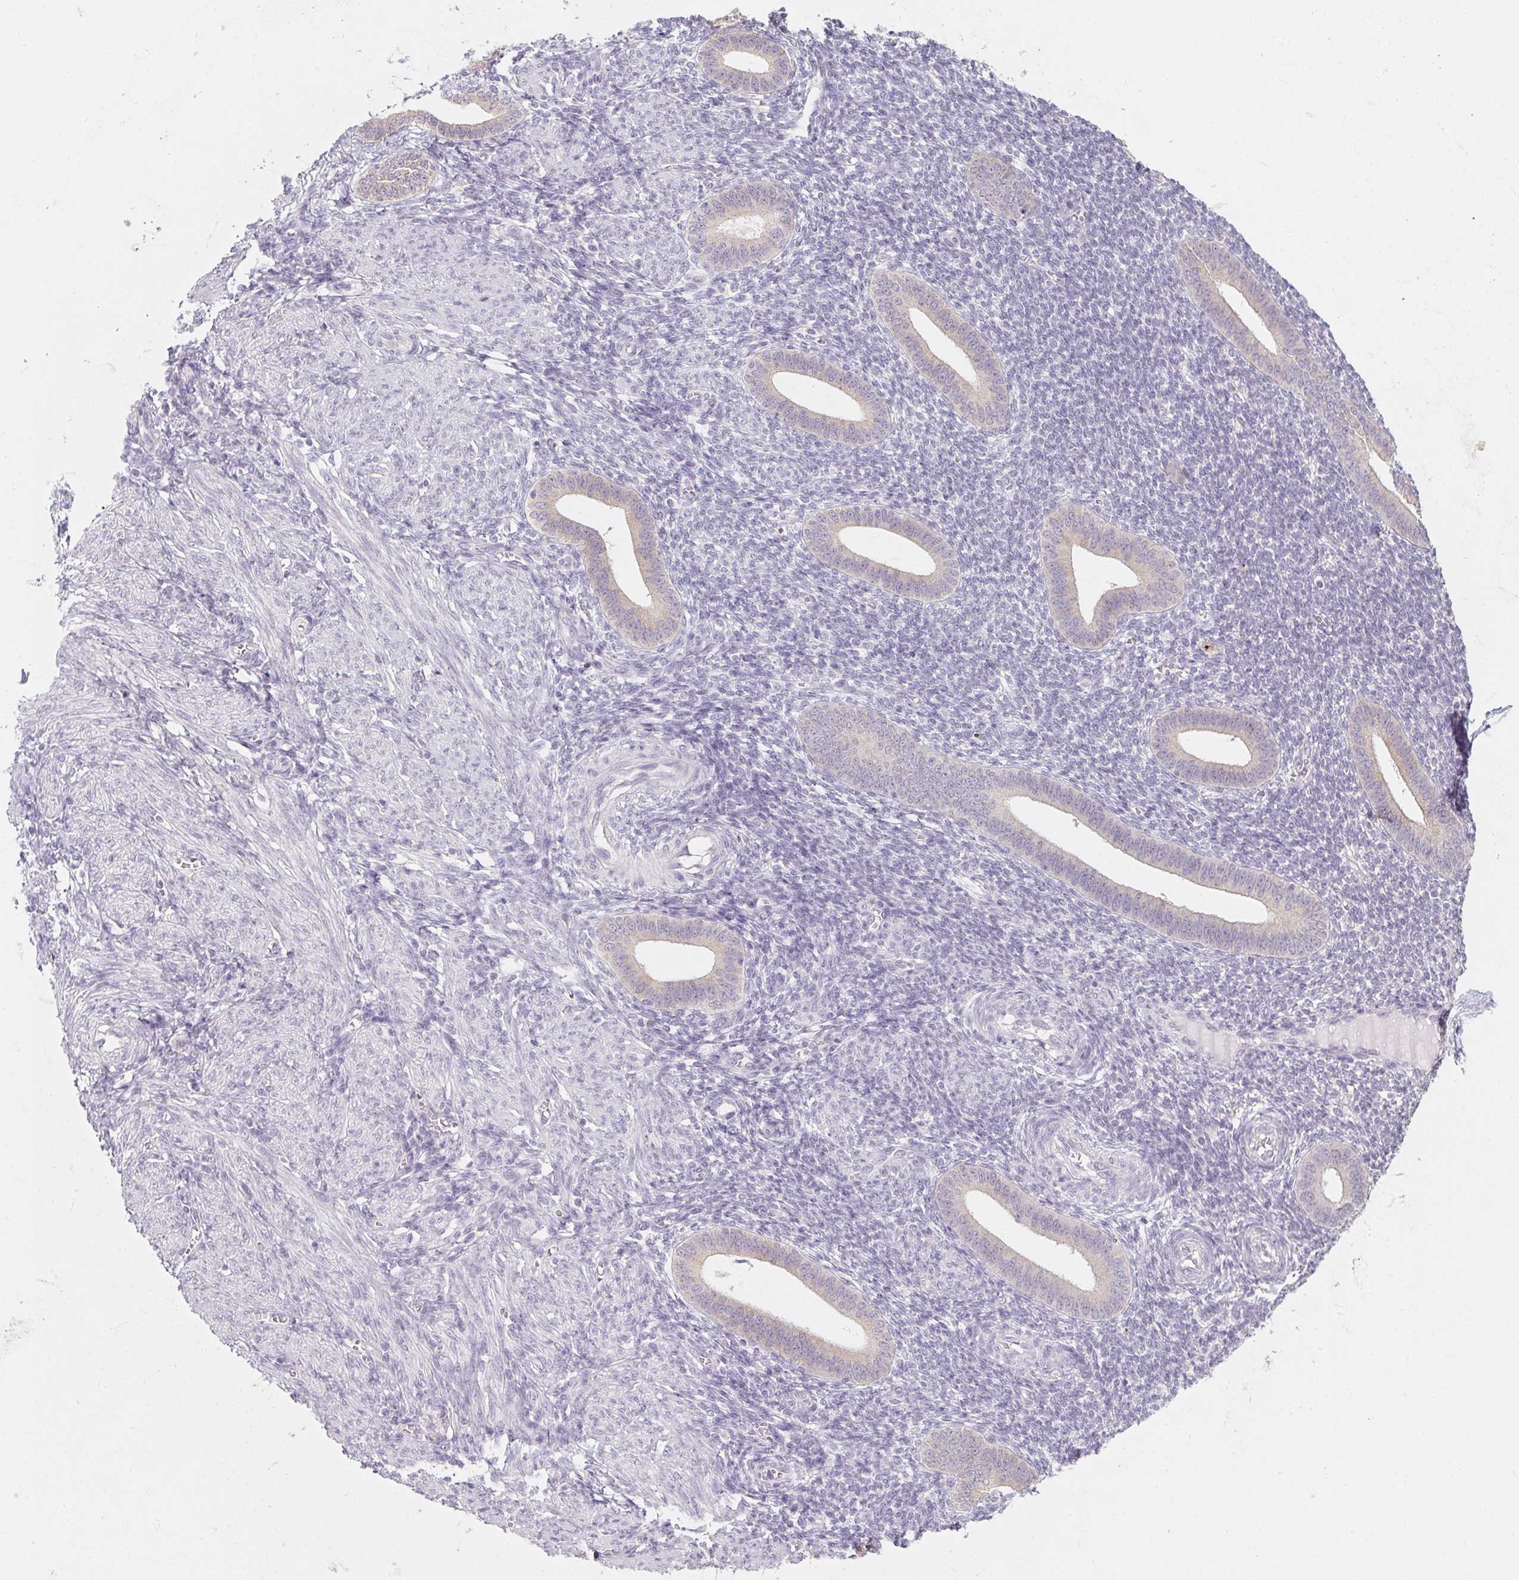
{"staining": {"intensity": "negative", "quantity": "none", "location": "none"}, "tissue": "endometrium", "cell_type": "Cells in endometrial stroma", "image_type": "normal", "snomed": [{"axis": "morphology", "description": "Normal tissue, NOS"}, {"axis": "topography", "description": "Endometrium"}], "caption": "The photomicrograph displays no significant staining in cells in endometrial stroma of endometrium.", "gene": "CAPZA3", "patient": {"sex": "female", "age": 25}}